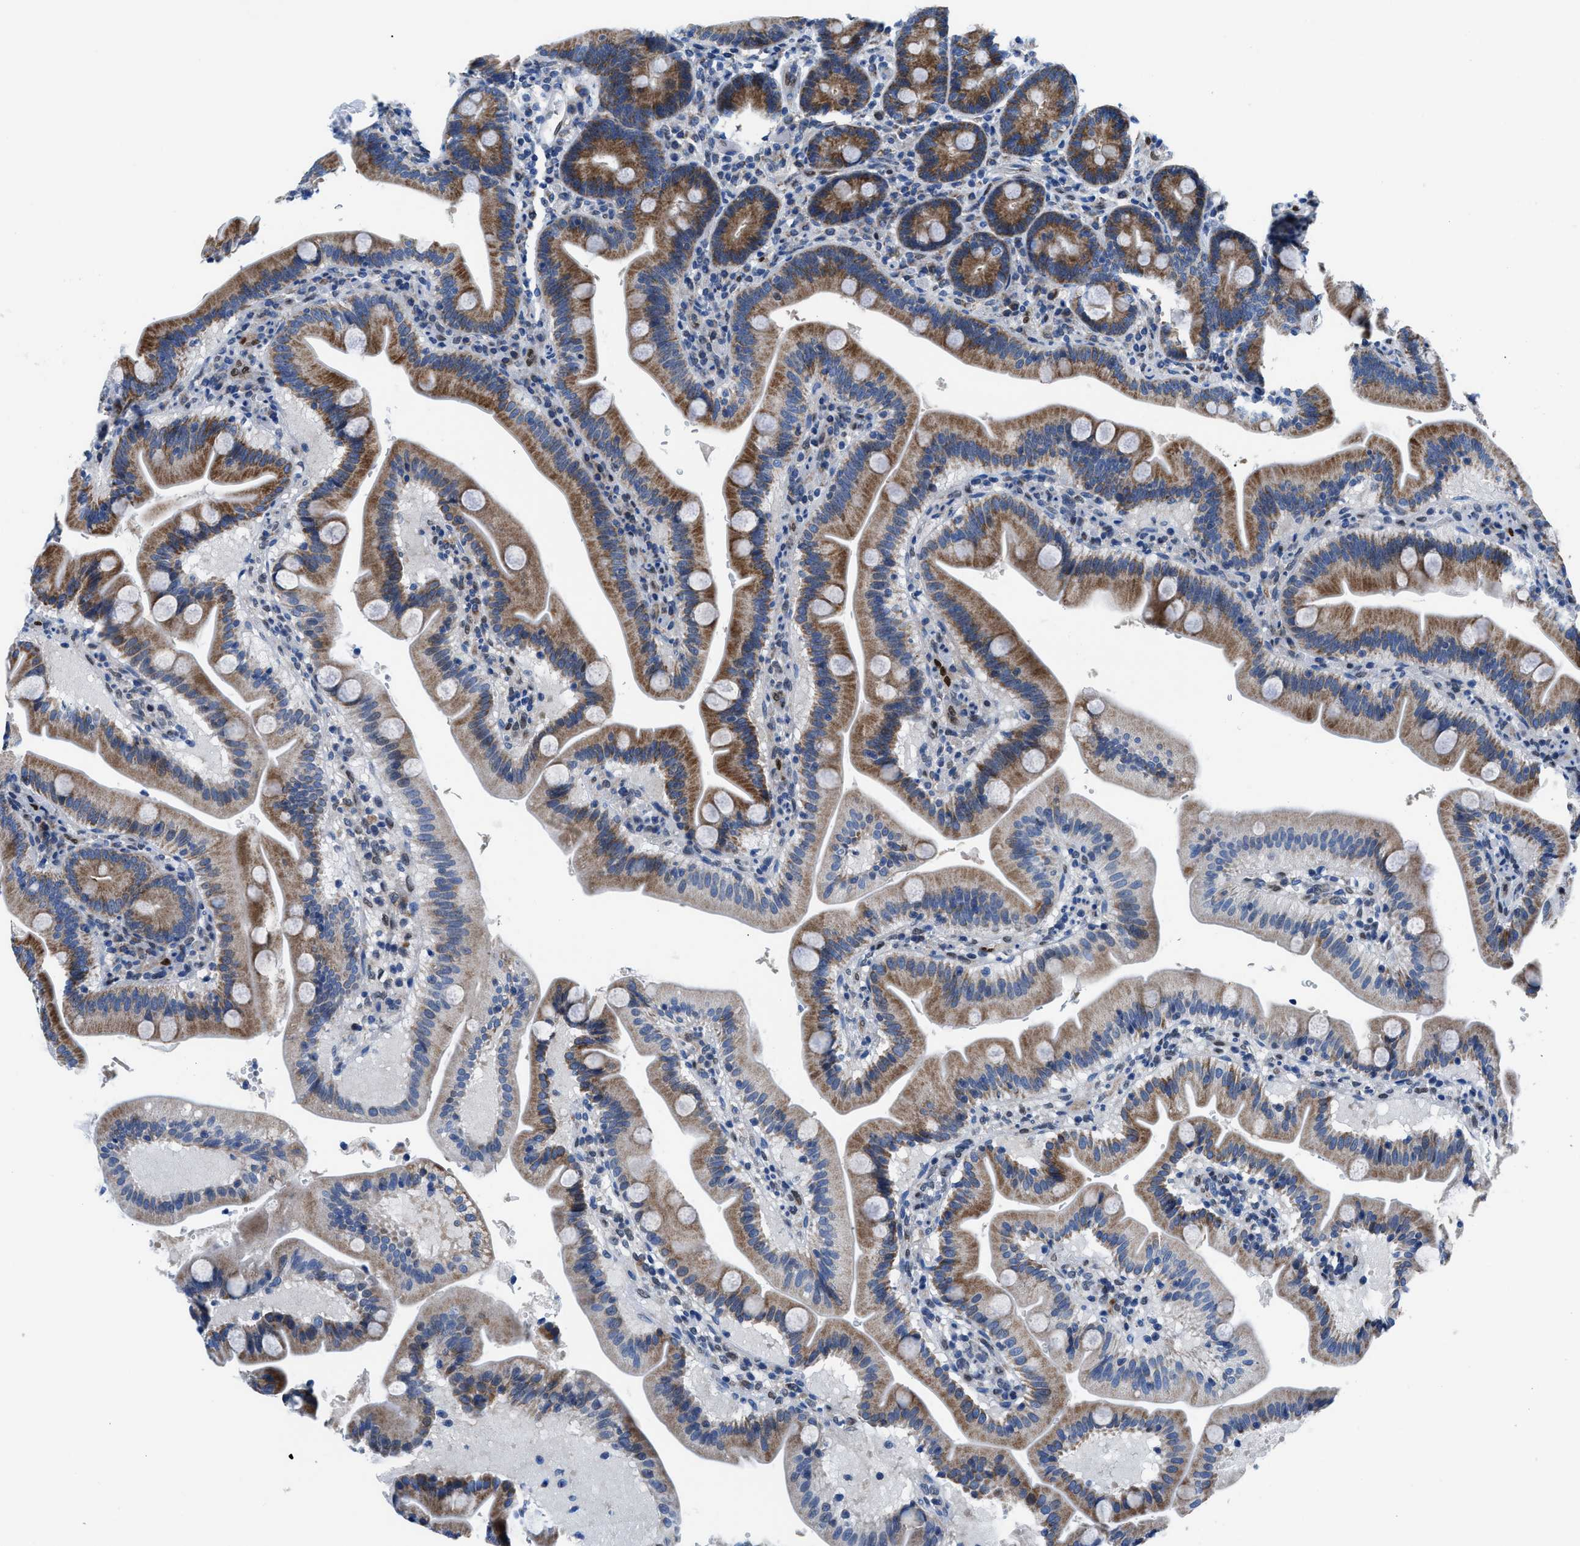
{"staining": {"intensity": "moderate", "quantity": ">75%", "location": "cytoplasmic/membranous"}, "tissue": "duodenum", "cell_type": "Glandular cells", "image_type": "normal", "snomed": [{"axis": "morphology", "description": "Normal tissue, NOS"}, {"axis": "topography", "description": "Duodenum"}], "caption": "This image shows IHC staining of benign duodenum, with medium moderate cytoplasmic/membranous staining in approximately >75% of glandular cells.", "gene": "LMO2", "patient": {"sex": "male", "age": 54}}